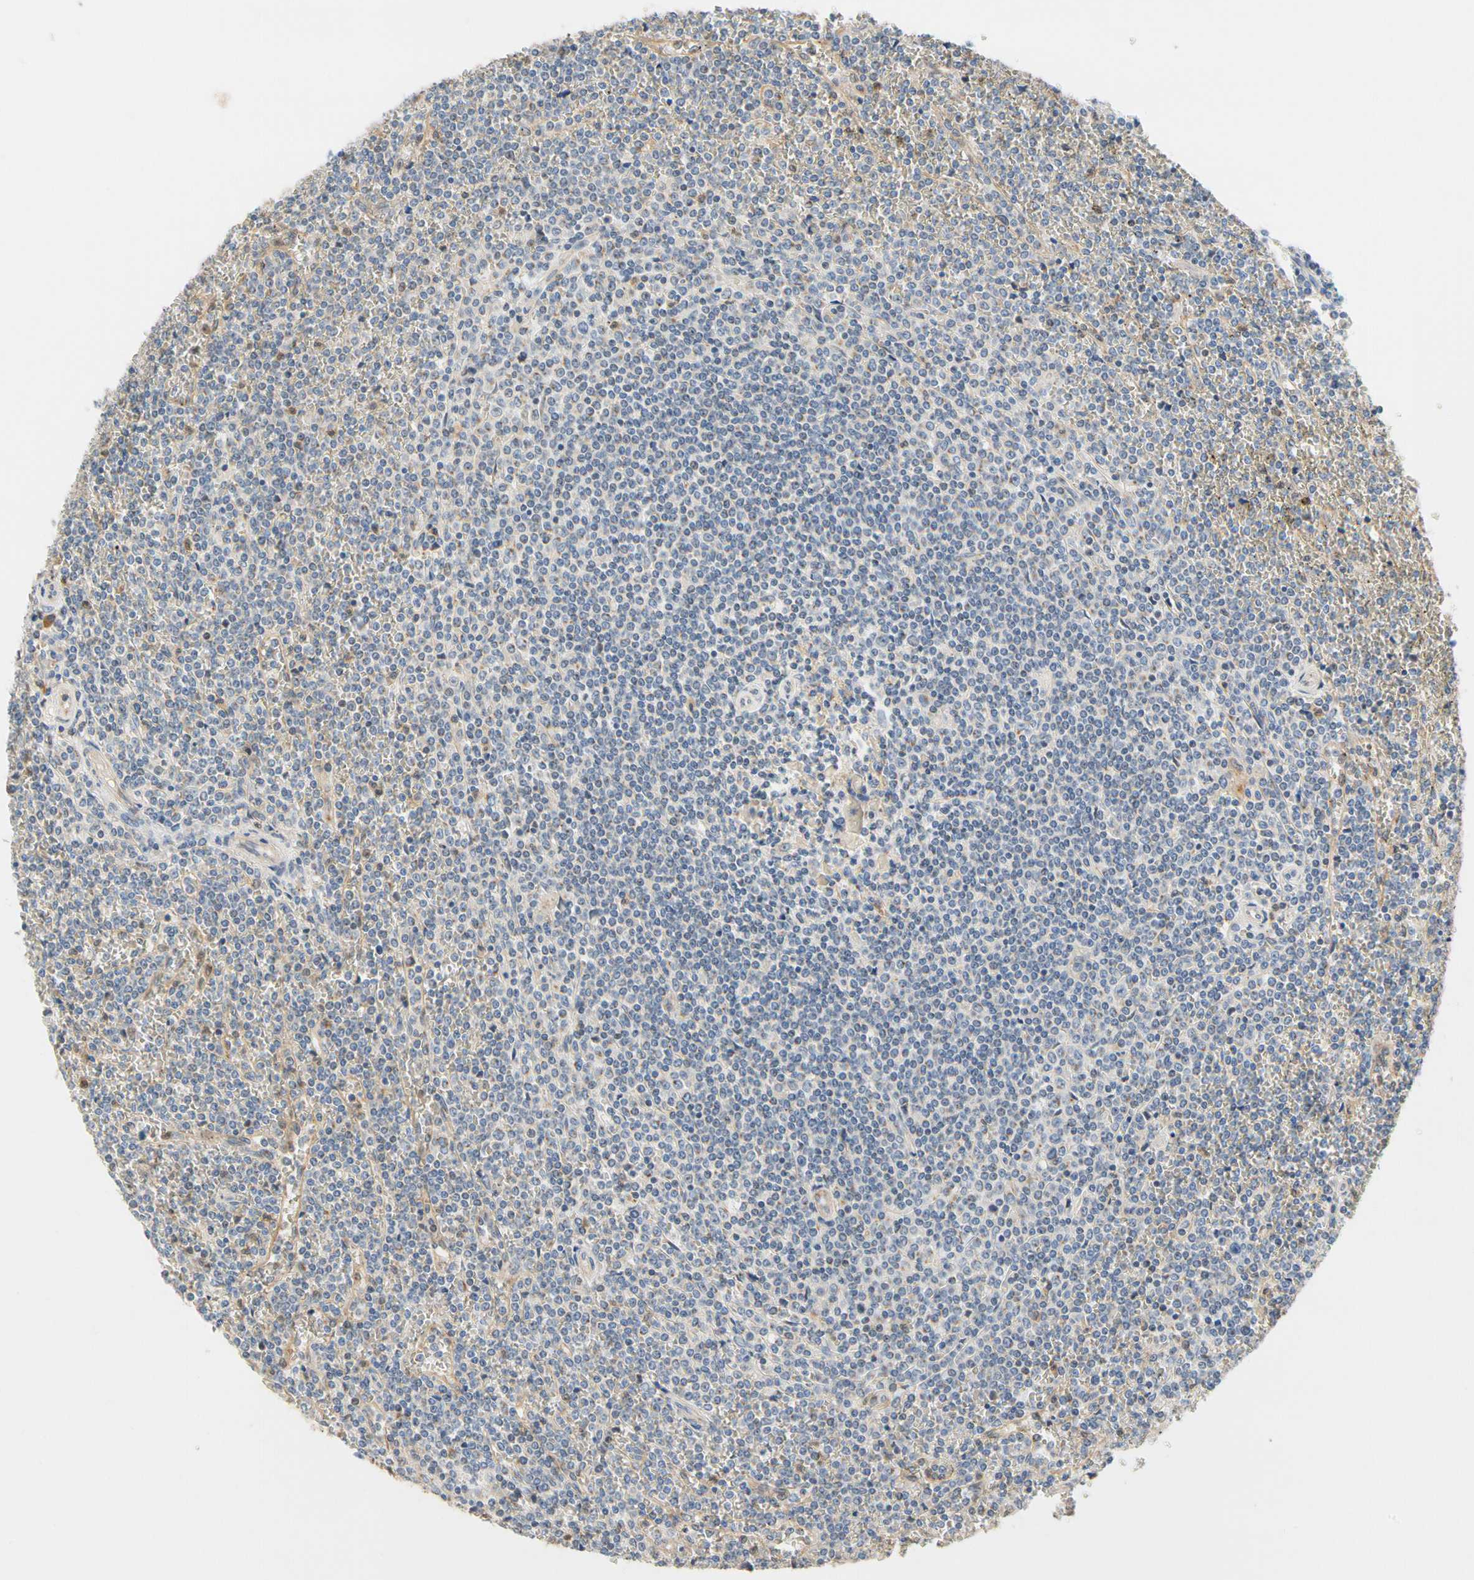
{"staining": {"intensity": "negative", "quantity": "none", "location": "none"}, "tissue": "lymphoma", "cell_type": "Tumor cells", "image_type": "cancer", "snomed": [{"axis": "morphology", "description": "Malignant lymphoma, non-Hodgkin's type, Low grade"}, {"axis": "topography", "description": "Spleen"}], "caption": "Lymphoma was stained to show a protein in brown. There is no significant expression in tumor cells.", "gene": "GPSM2", "patient": {"sex": "female", "age": 19}}